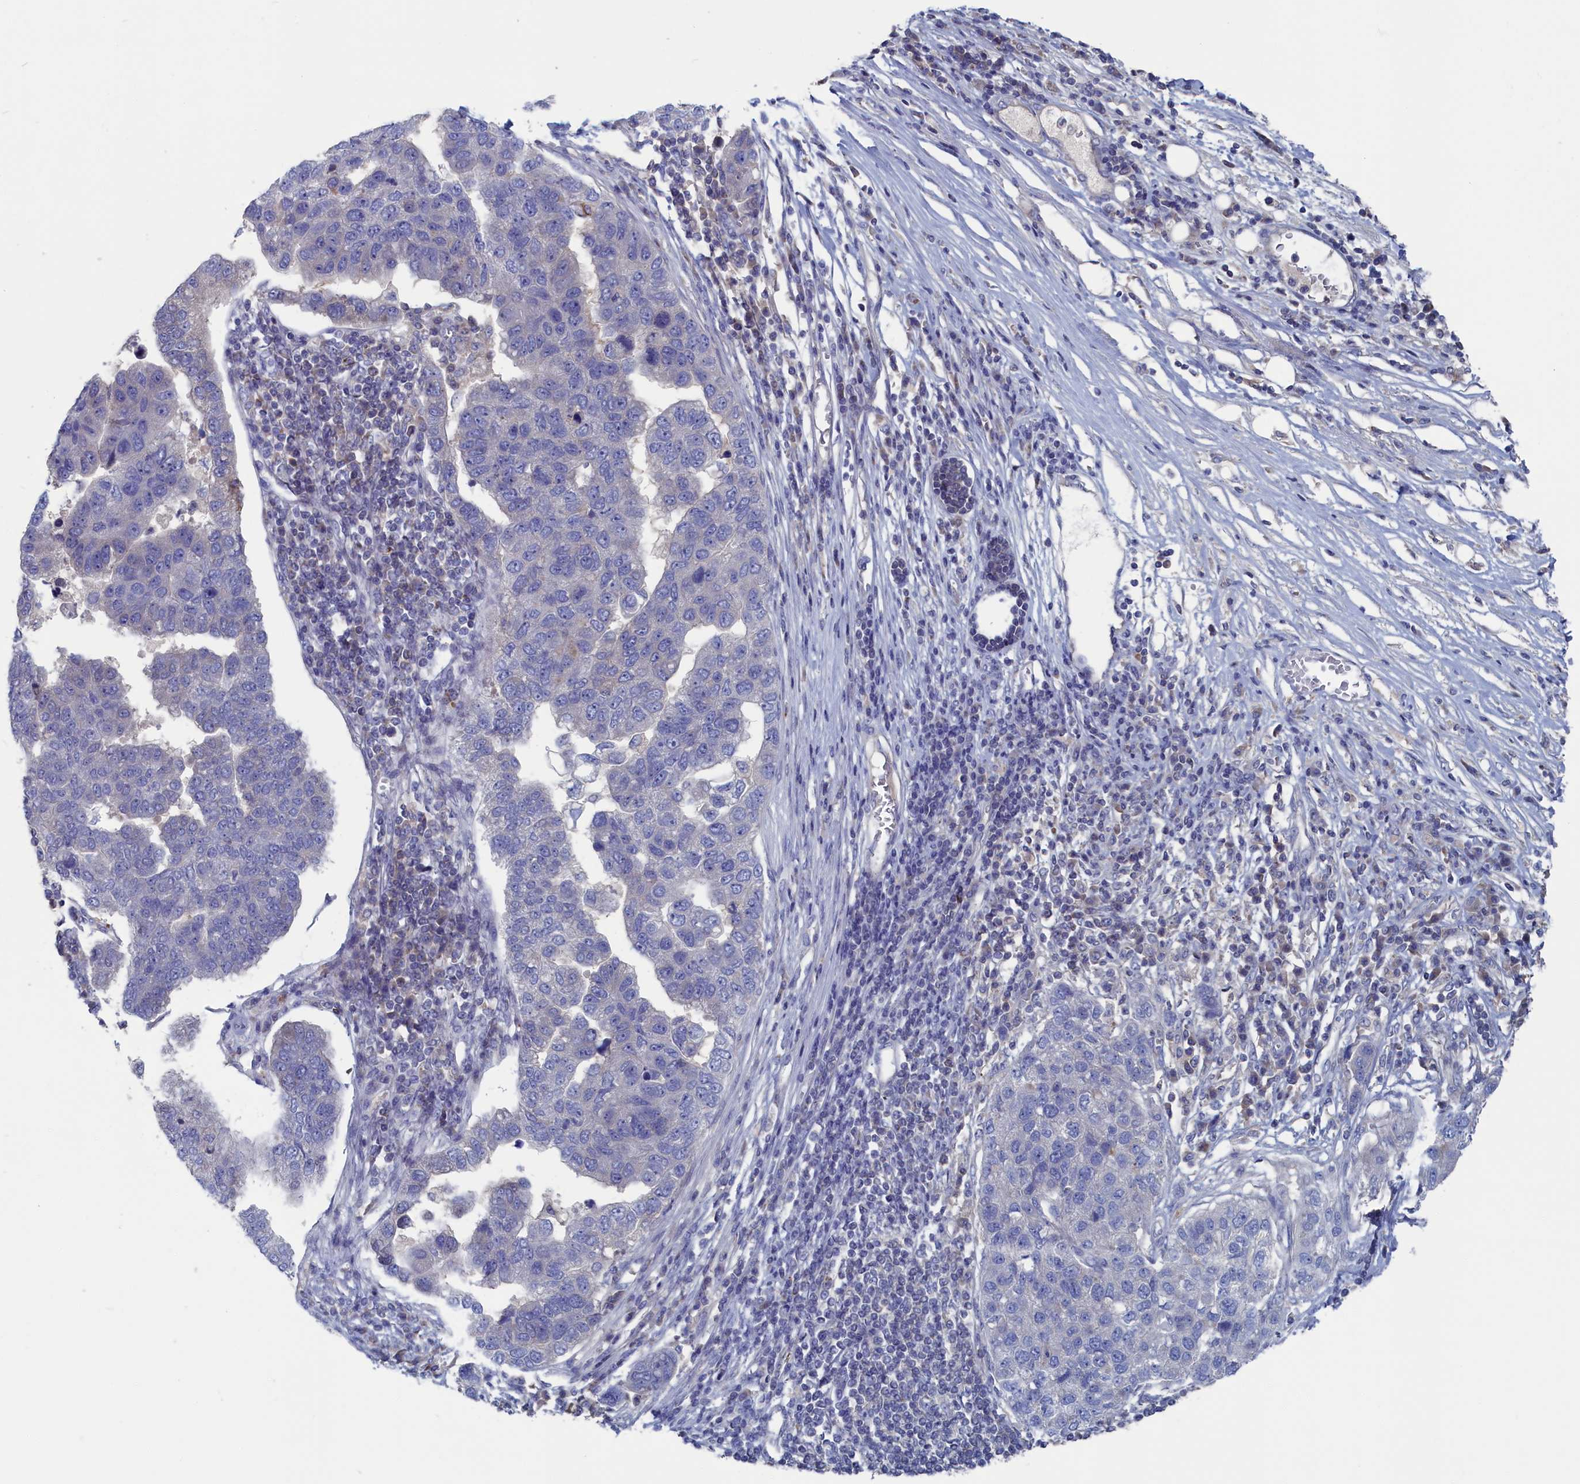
{"staining": {"intensity": "negative", "quantity": "none", "location": "none"}, "tissue": "pancreatic cancer", "cell_type": "Tumor cells", "image_type": "cancer", "snomed": [{"axis": "morphology", "description": "Adenocarcinoma, NOS"}, {"axis": "topography", "description": "Pancreas"}], "caption": "Human pancreatic cancer stained for a protein using immunohistochemistry exhibits no positivity in tumor cells.", "gene": "CEND1", "patient": {"sex": "female", "age": 61}}